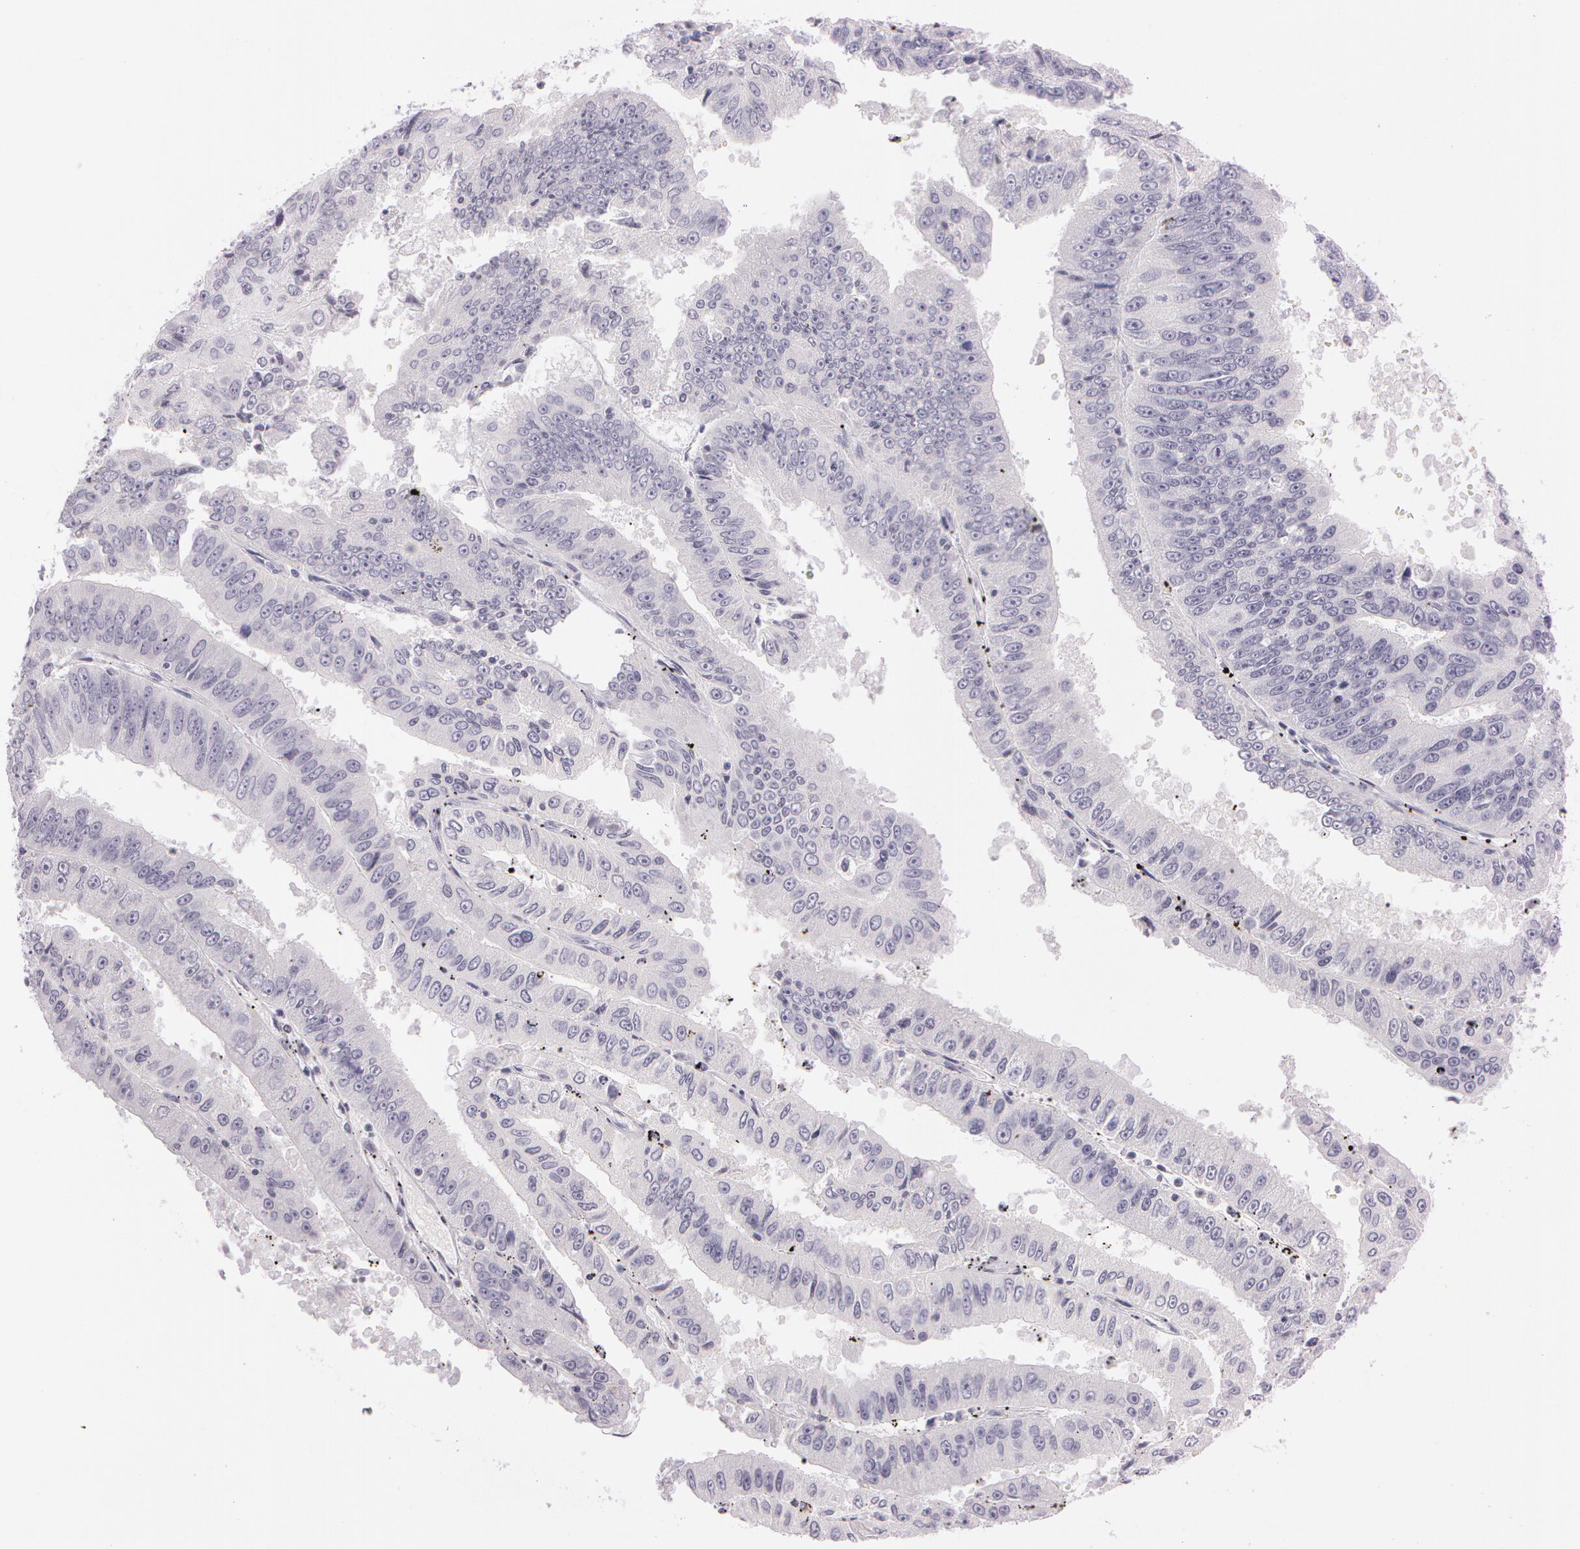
{"staining": {"intensity": "negative", "quantity": "none", "location": "none"}, "tissue": "endometrial cancer", "cell_type": "Tumor cells", "image_type": "cancer", "snomed": [{"axis": "morphology", "description": "Adenocarcinoma, NOS"}, {"axis": "topography", "description": "Endometrium"}], "caption": "There is no significant expression in tumor cells of endometrial cancer. (DAB immunohistochemistry (IHC) visualized using brightfield microscopy, high magnification).", "gene": "OTC", "patient": {"sex": "female", "age": 66}}